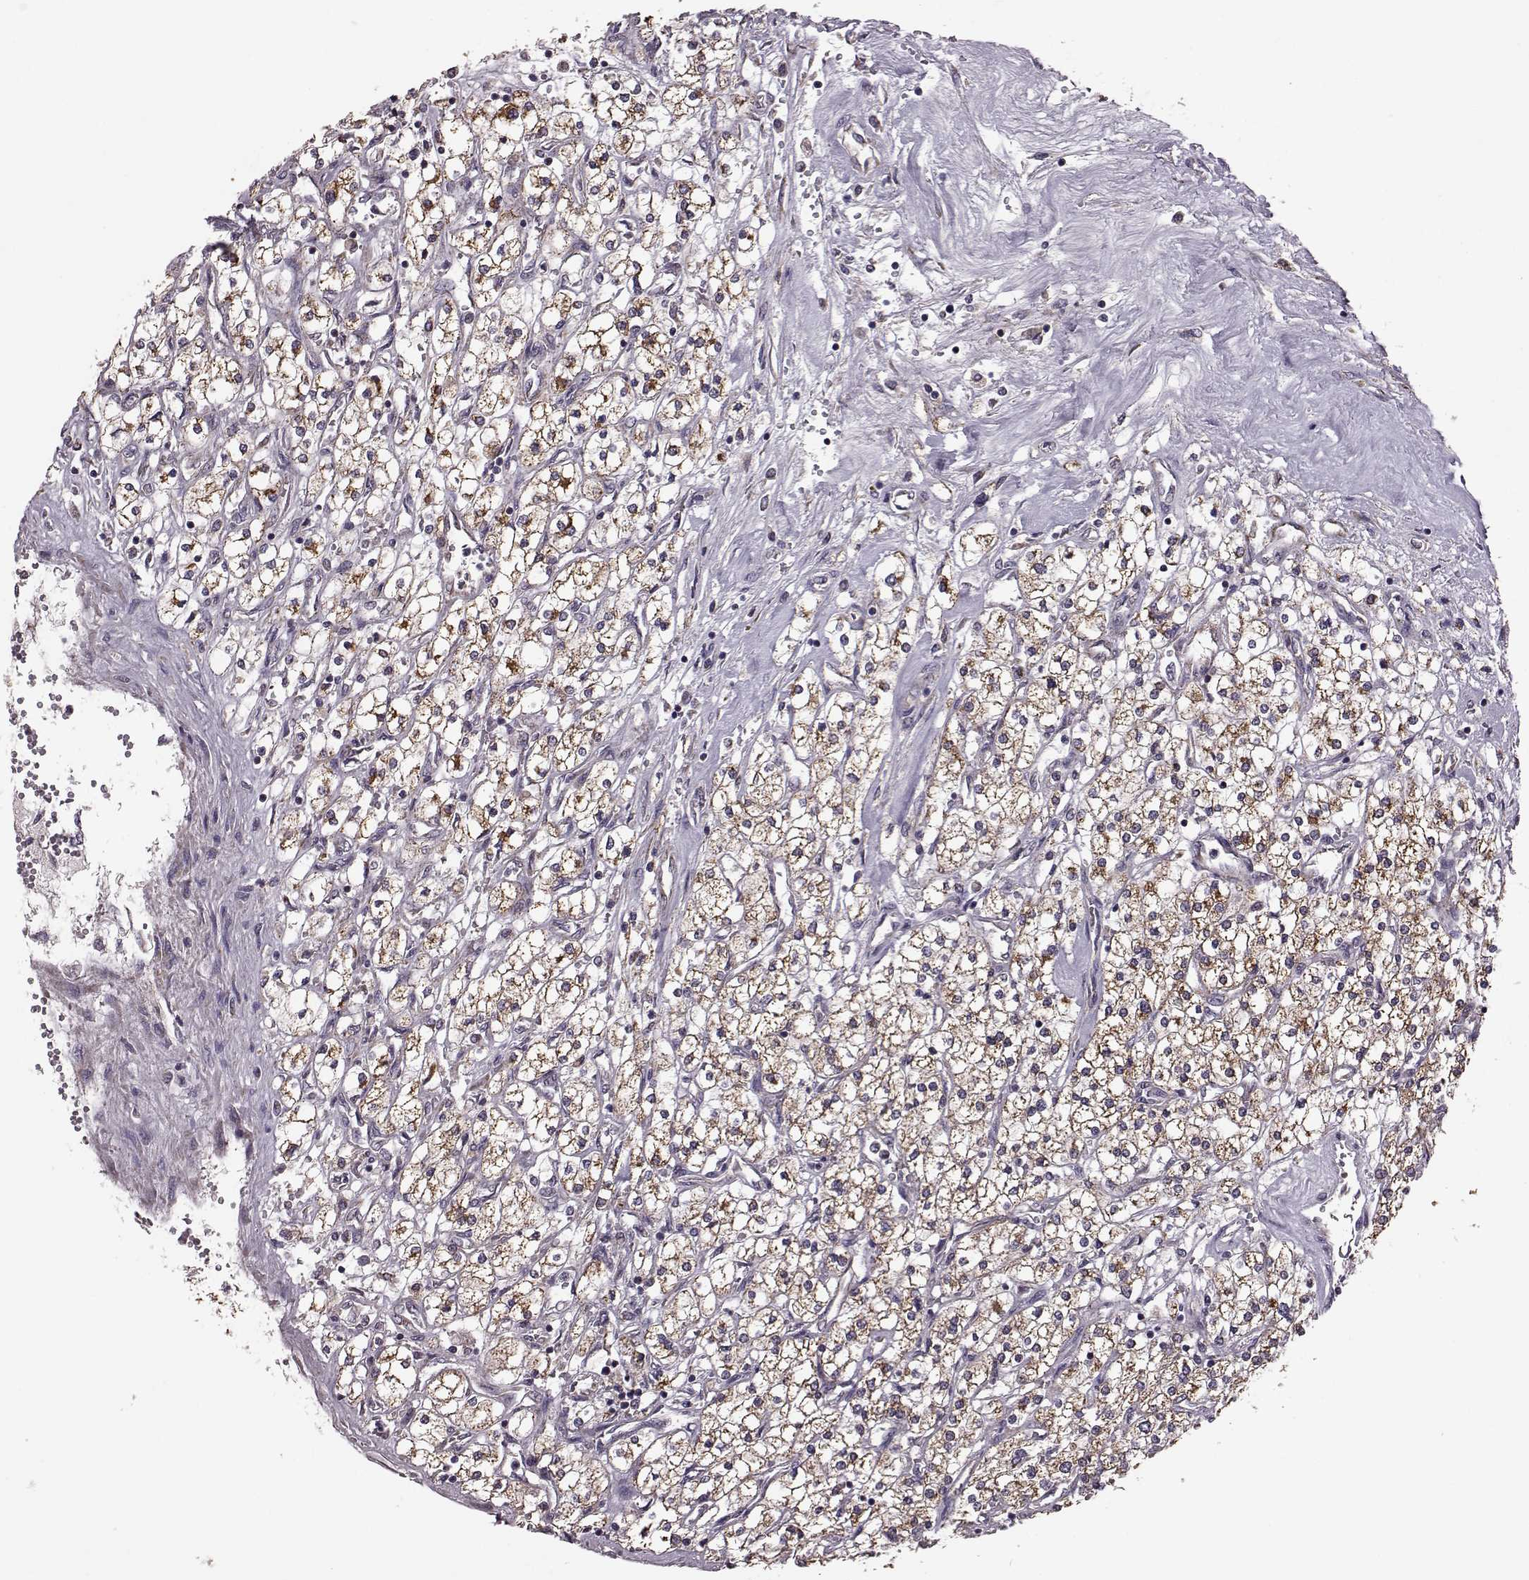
{"staining": {"intensity": "moderate", "quantity": ">75%", "location": "cytoplasmic/membranous"}, "tissue": "renal cancer", "cell_type": "Tumor cells", "image_type": "cancer", "snomed": [{"axis": "morphology", "description": "Adenocarcinoma, NOS"}, {"axis": "topography", "description": "Kidney"}], "caption": "Renal adenocarcinoma tissue exhibits moderate cytoplasmic/membranous staining in approximately >75% of tumor cells, visualized by immunohistochemistry.", "gene": "PUDP", "patient": {"sex": "male", "age": 80}}